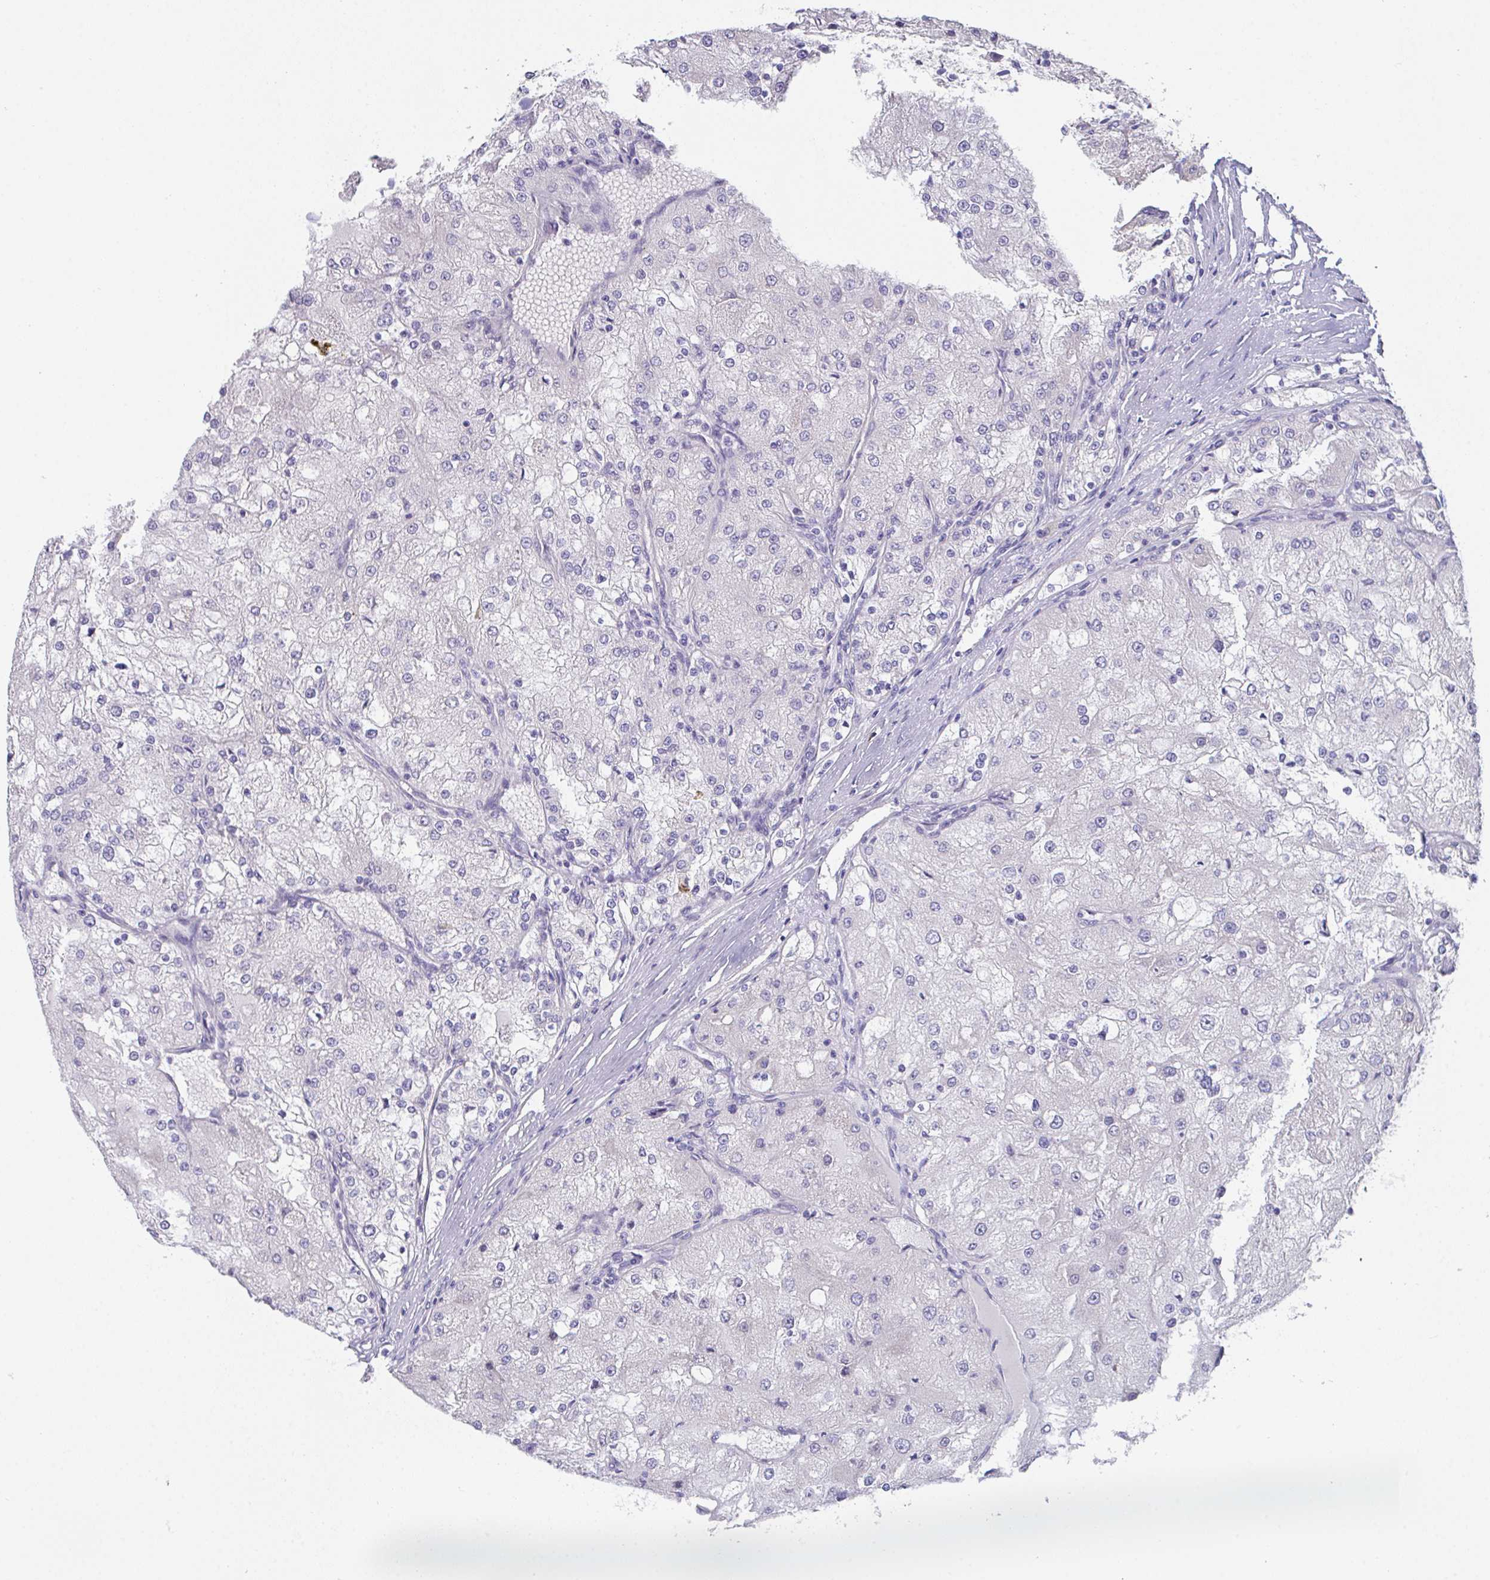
{"staining": {"intensity": "negative", "quantity": "none", "location": "none"}, "tissue": "renal cancer", "cell_type": "Tumor cells", "image_type": "cancer", "snomed": [{"axis": "morphology", "description": "Adenocarcinoma, NOS"}, {"axis": "topography", "description": "Kidney"}], "caption": "Tumor cells show no significant positivity in adenocarcinoma (renal). Nuclei are stained in blue.", "gene": "MIA3", "patient": {"sex": "female", "age": 74}}